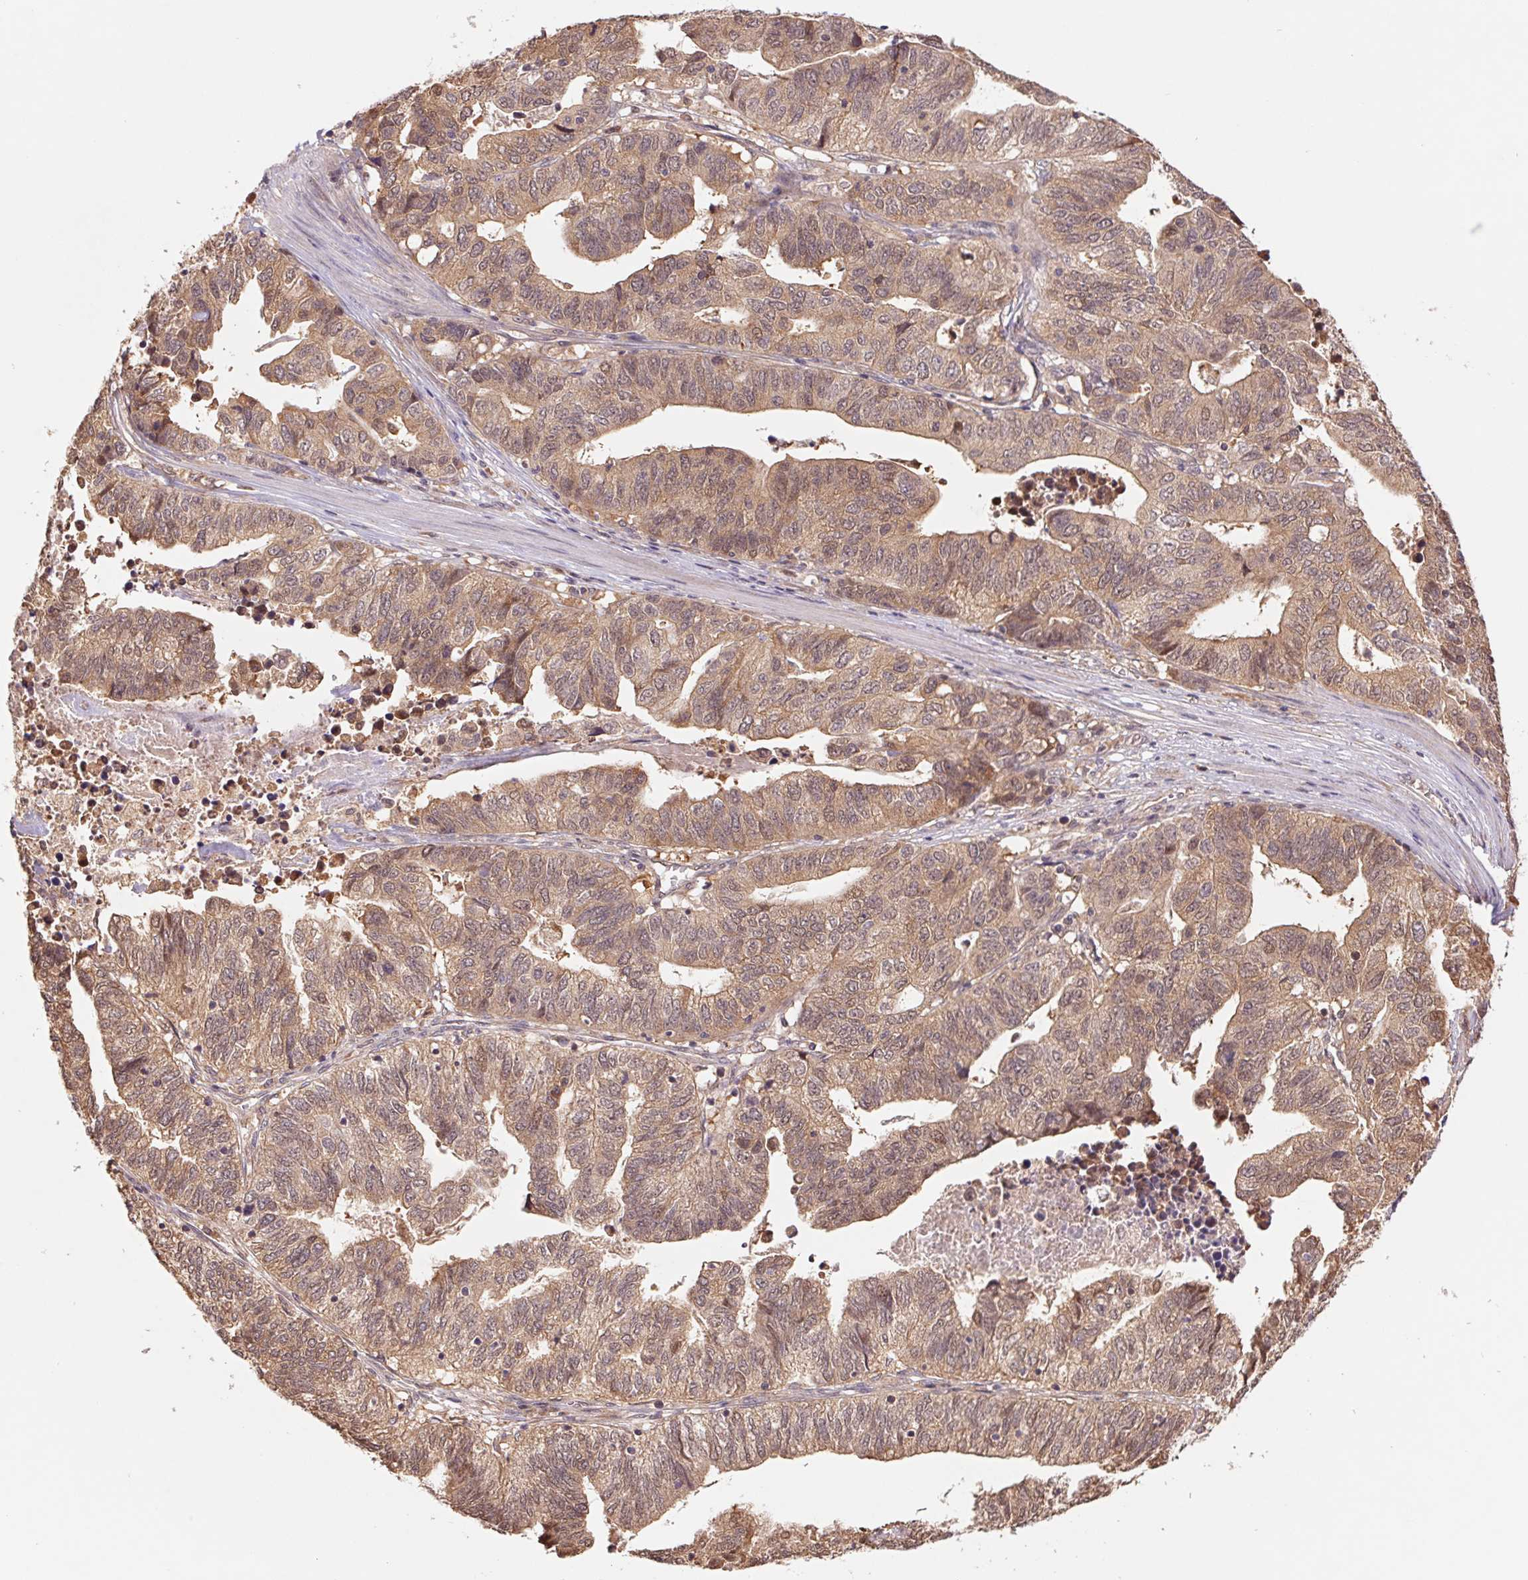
{"staining": {"intensity": "weak", "quantity": ">75%", "location": "cytoplasmic/membranous,nuclear"}, "tissue": "stomach cancer", "cell_type": "Tumor cells", "image_type": "cancer", "snomed": [{"axis": "morphology", "description": "Adenocarcinoma, NOS"}, {"axis": "topography", "description": "Stomach, upper"}], "caption": "Protein staining of stomach adenocarcinoma tissue demonstrates weak cytoplasmic/membranous and nuclear expression in approximately >75% of tumor cells.", "gene": "RRM1", "patient": {"sex": "female", "age": 67}}